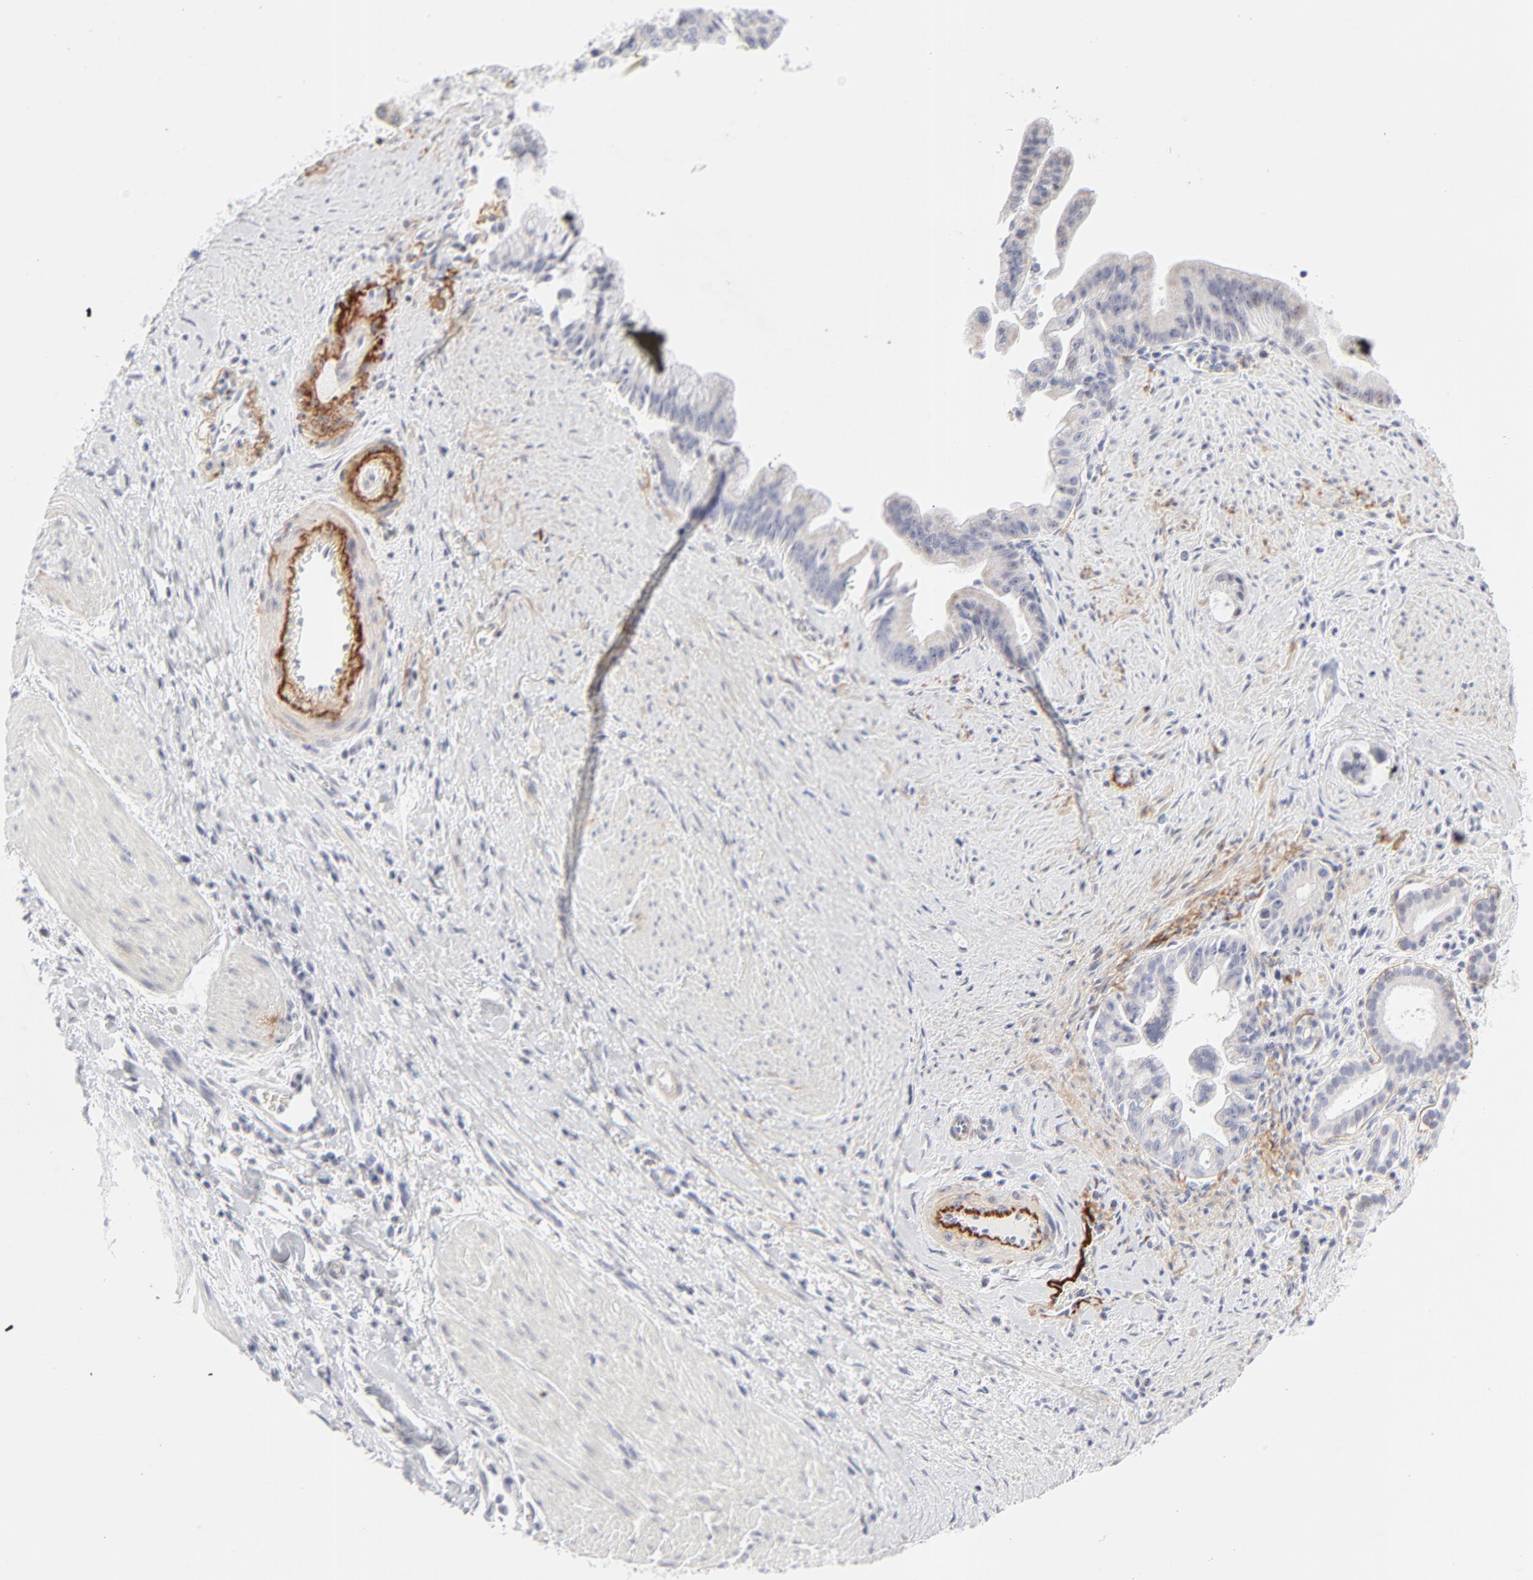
{"staining": {"intensity": "negative", "quantity": "none", "location": "none"}, "tissue": "pancreatic cancer", "cell_type": "Tumor cells", "image_type": "cancer", "snomed": [{"axis": "morphology", "description": "Adenocarcinoma, NOS"}, {"axis": "topography", "description": "Pancreas"}], "caption": "Immunohistochemistry (IHC) of pancreatic adenocarcinoma exhibits no expression in tumor cells.", "gene": "NPNT", "patient": {"sex": "male", "age": 59}}